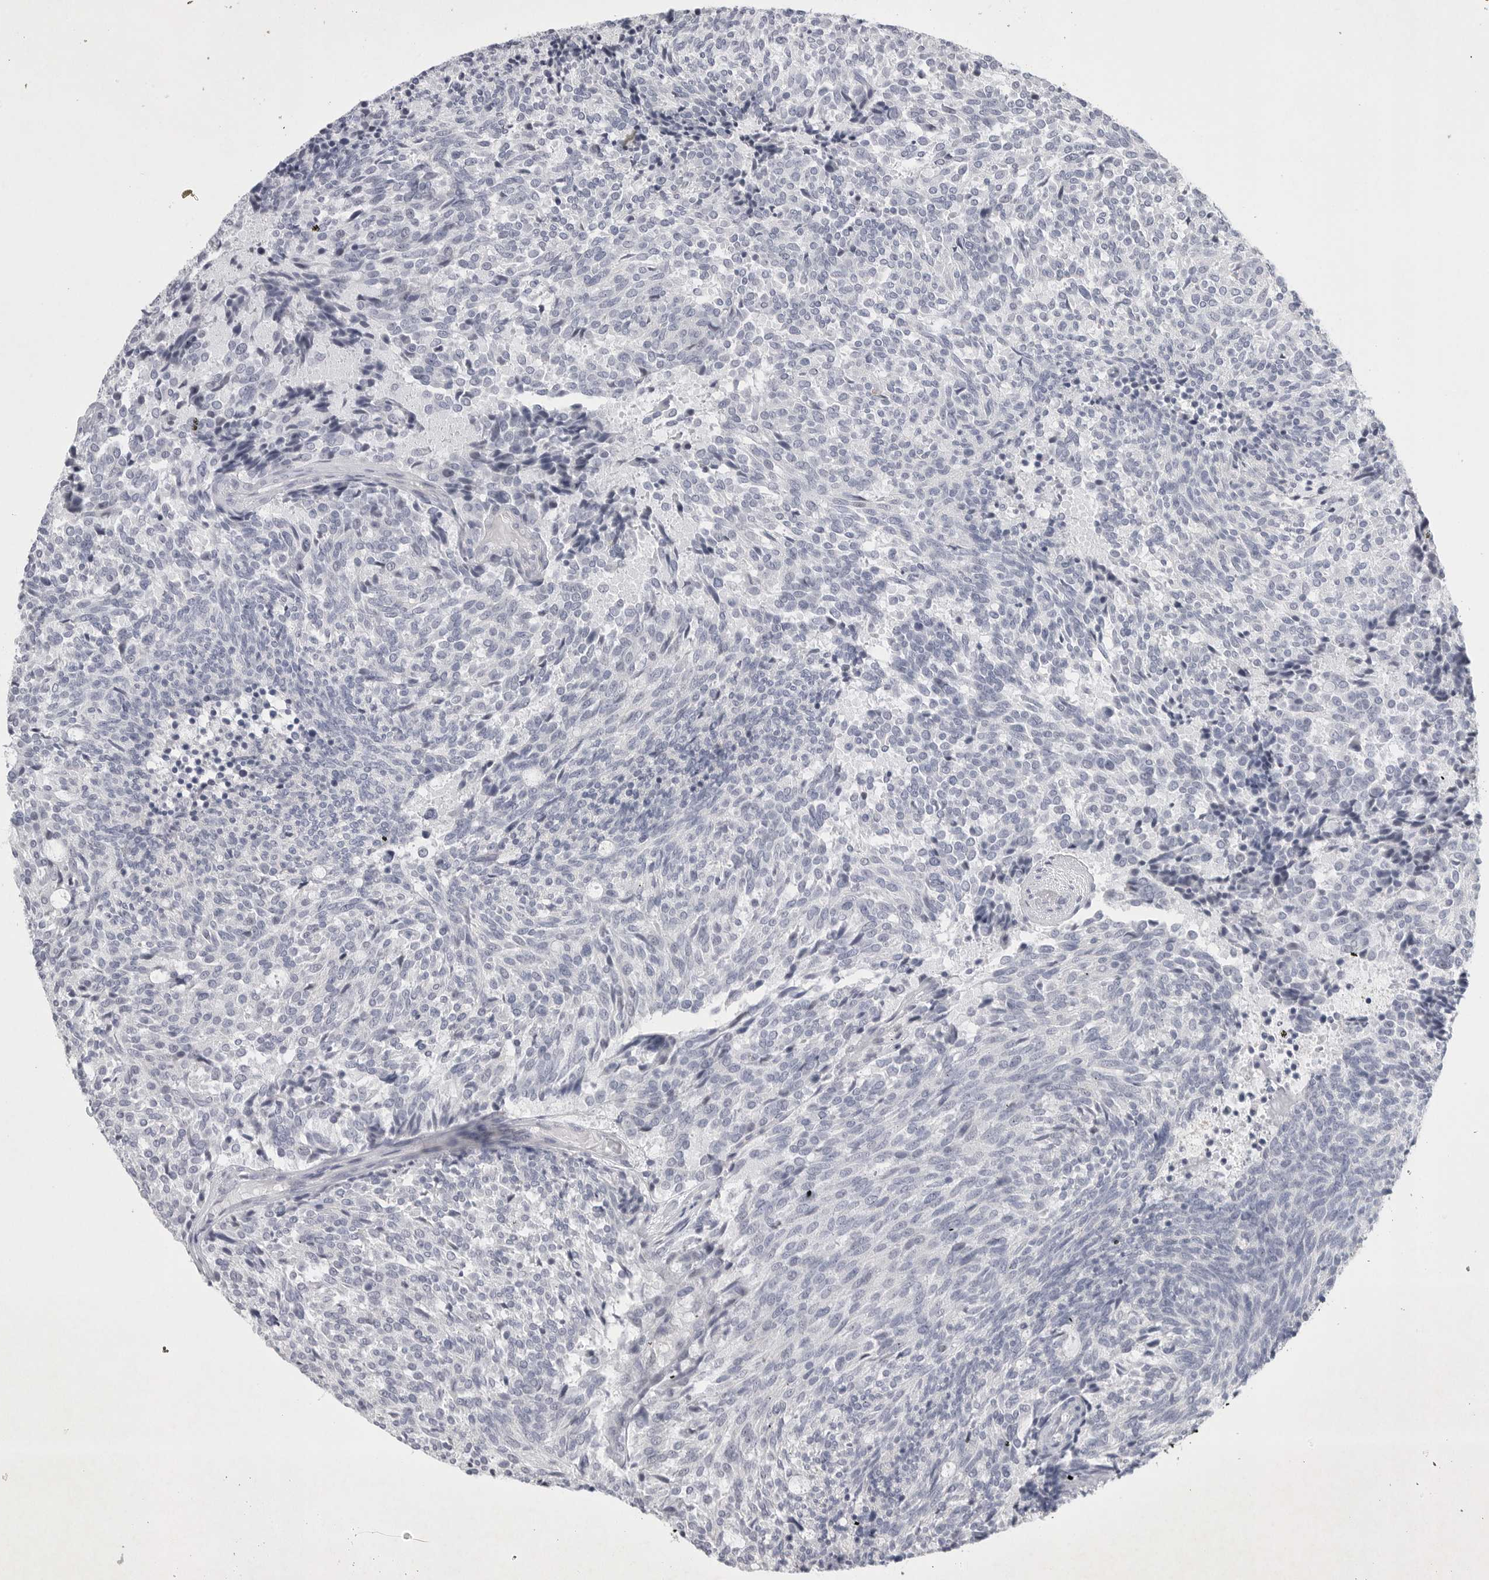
{"staining": {"intensity": "negative", "quantity": "none", "location": "none"}, "tissue": "carcinoid", "cell_type": "Tumor cells", "image_type": "cancer", "snomed": [{"axis": "morphology", "description": "Carcinoid, malignant, NOS"}, {"axis": "topography", "description": "Pancreas"}], "caption": "The histopathology image reveals no significant staining in tumor cells of carcinoid.", "gene": "TNR", "patient": {"sex": "female", "age": 54}}